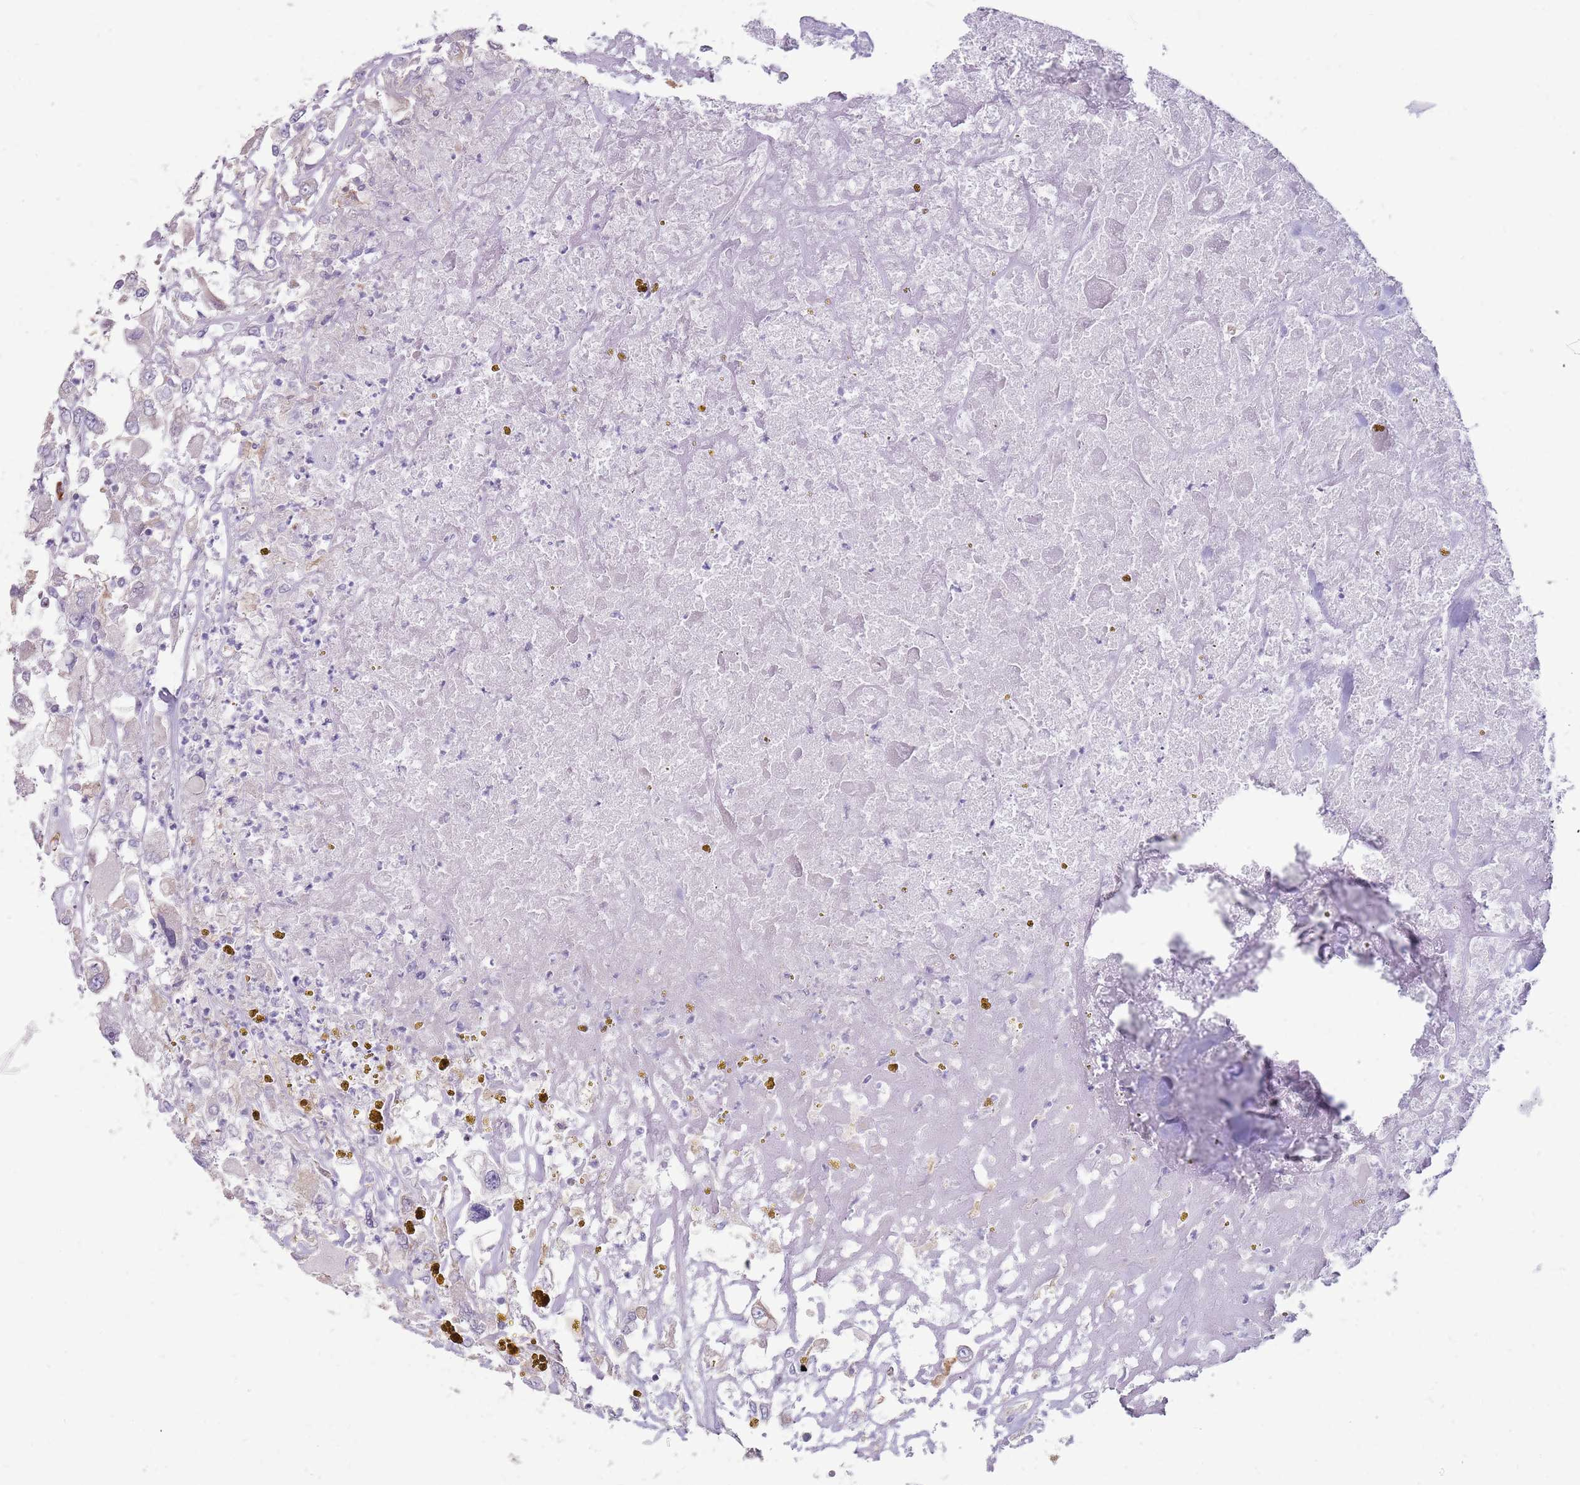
{"staining": {"intensity": "negative", "quantity": "none", "location": "none"}, "tissue": "renal cancer", "cell_type": "Tumor cells", "image_type": "cancer", "snomed": [{"axis": "morphology", "description": "Adenocarcinoma, NOS"}, {"axis": "topography", "description": "Kidney"}], "caption": "High magnification brightfield microscopy of adenocarcinoma (renal) stained with DAB (3,3'-diaminobenzidine) (brown) and counterstained with hematoxylin (blue): tumor cells show no significant positivity.", "gene": "DXO", "patient": {"sex": "female", "age": 52}}